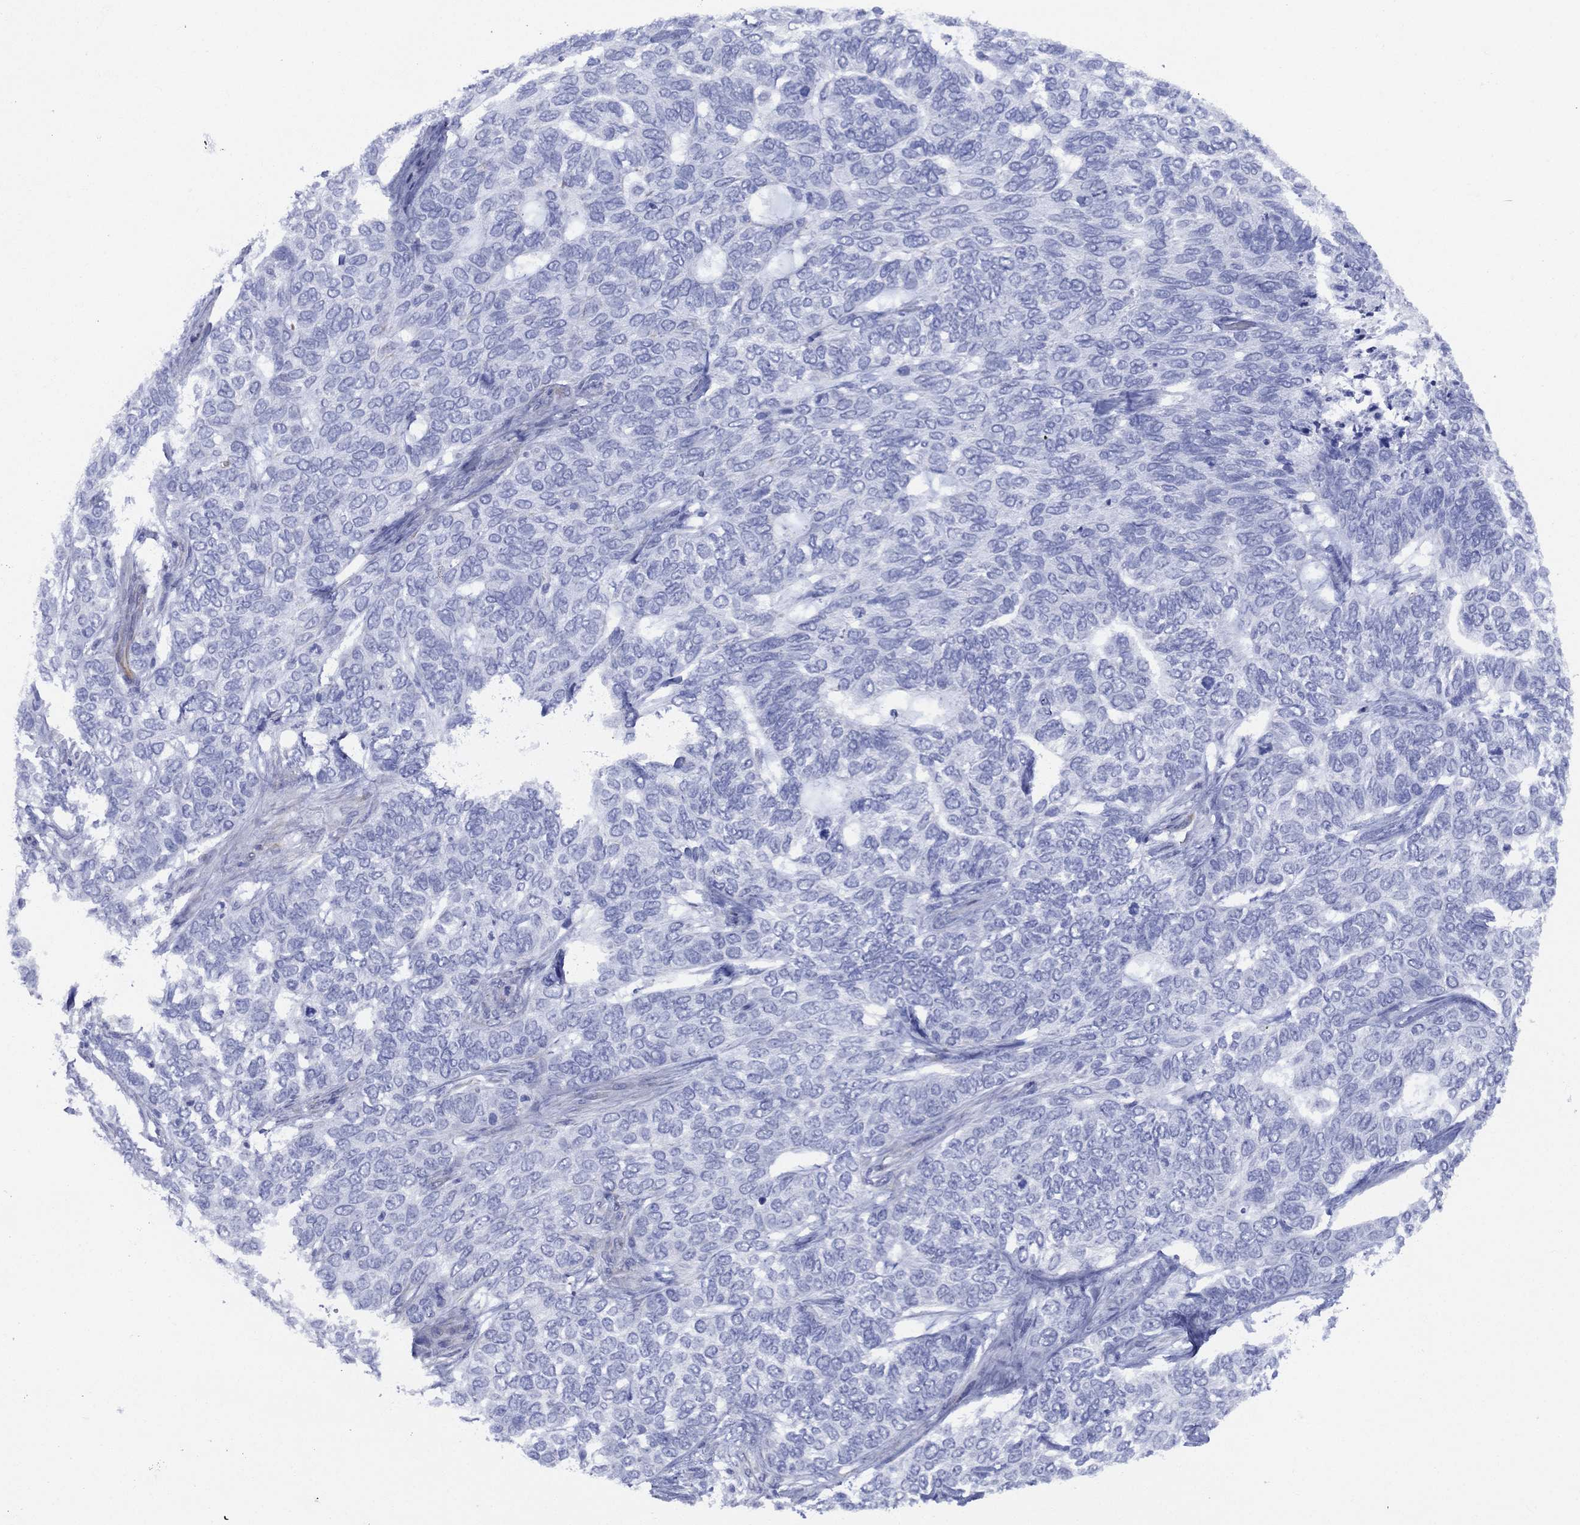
{"staining": {"intensity": "negative", "quantity": "none", "location": "none"}, "tissue": "skin cancer", "cell_type": "Tumor cells", "image_type": "cancer", "snomed": [{"axis": "morphology", "description": "Basal cell carcinoma"}, {"axis": "topography", "description": "Skin"}], "caption": "Histopathology image shows no protein expression in tumor cells of skin cancer (basal cell carcinoma) tissue. (Brightfield microscopy of DAB immunohistochemistry at high magnification).", "gene": "MAS1", "patient": {"sex": "female", "age": 65}}